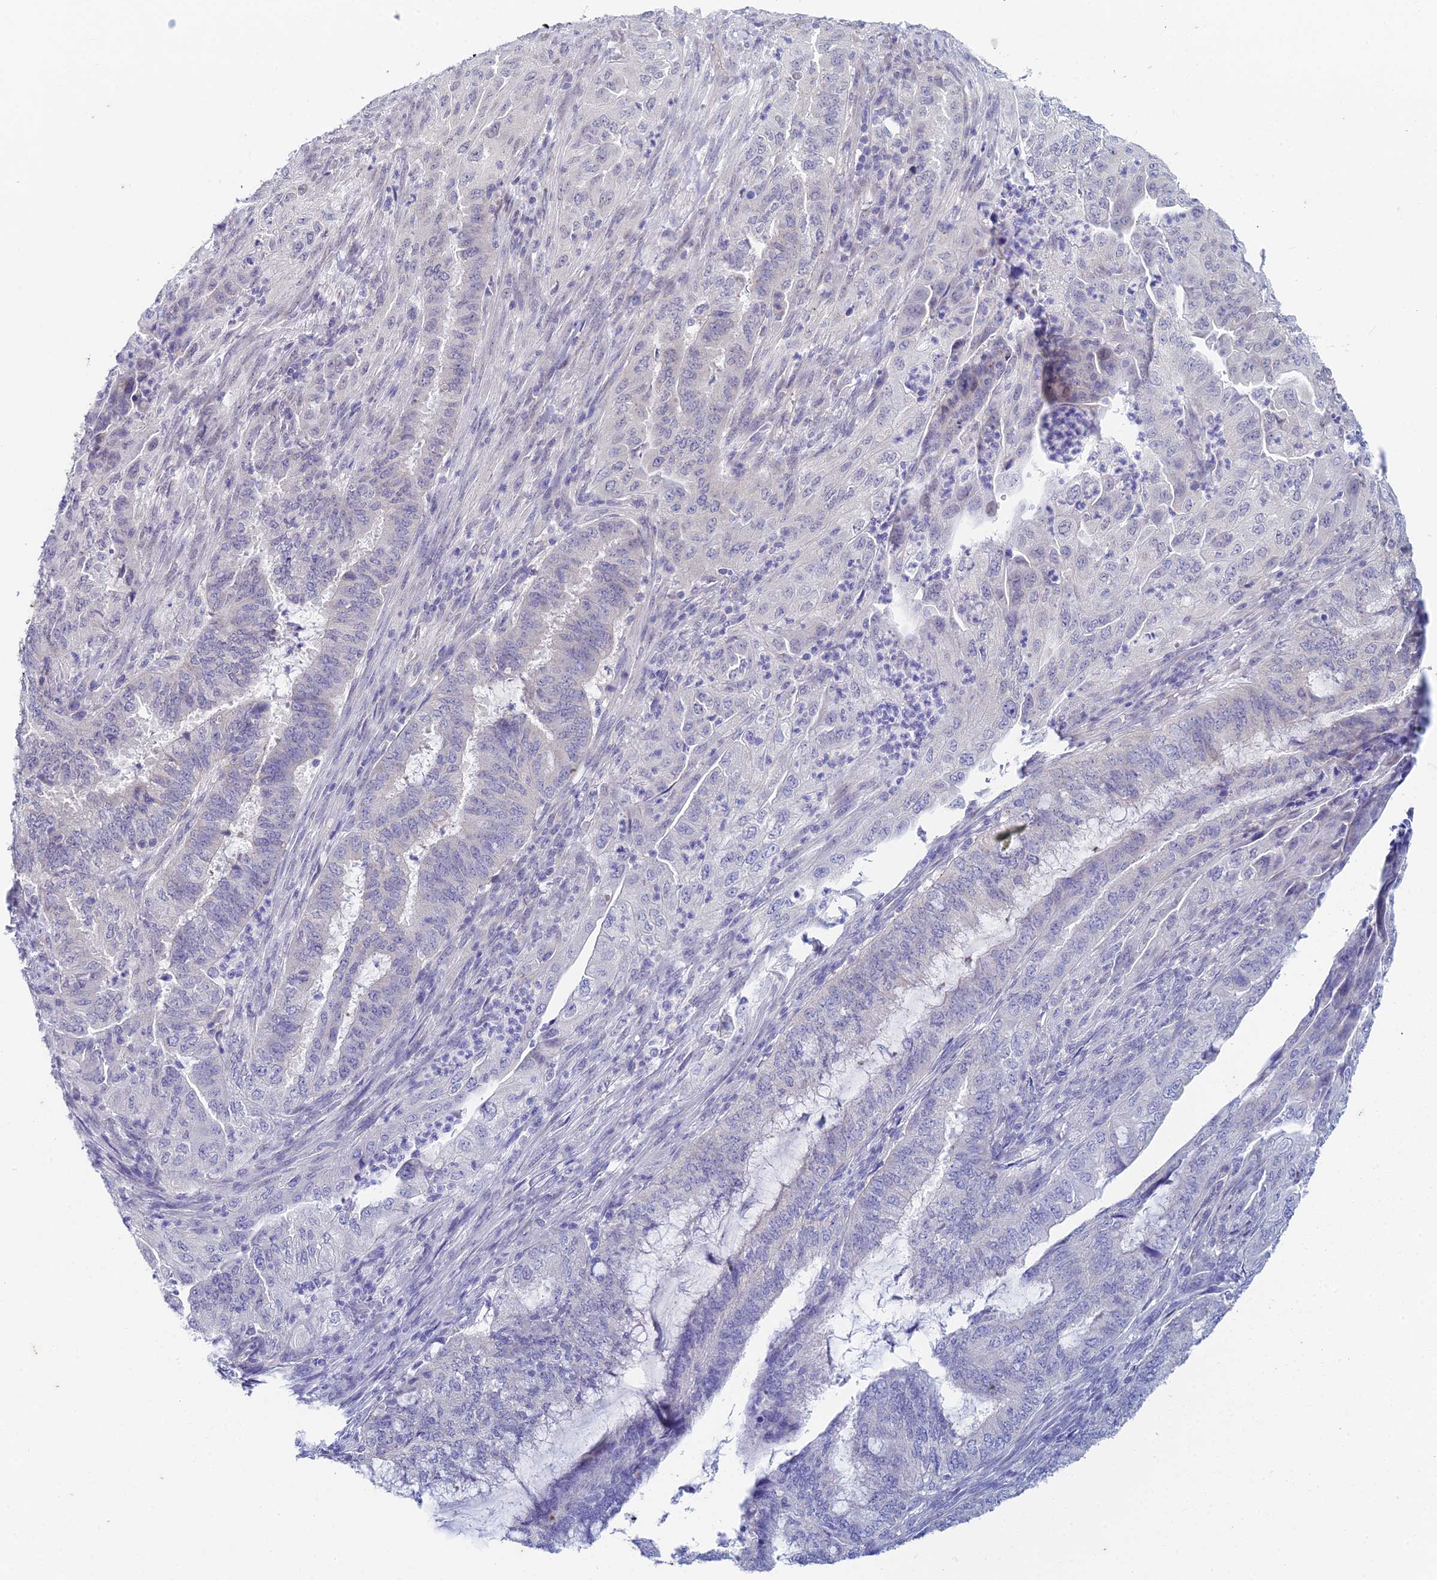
{"staining": {"intensity": "negative", "quantity": "none", "location": "none"}, "tissue": "endometrial cancer", "cell_type": "Tumor cells", "image_type": "cancer", "snomed": [{"axis": "morphology", "description": "Adenocarcinoma, NOS"}, {"axis": "topography", "description": "Endometrium"}], "caption": "IHC photomicrograph of neoplastic tissue: endometrial cancer stained with DAB reveals no significant protein staining in tumor cells.", "gene": "EEF2KMT", "patient": {"sex": "female", "age": 51}}